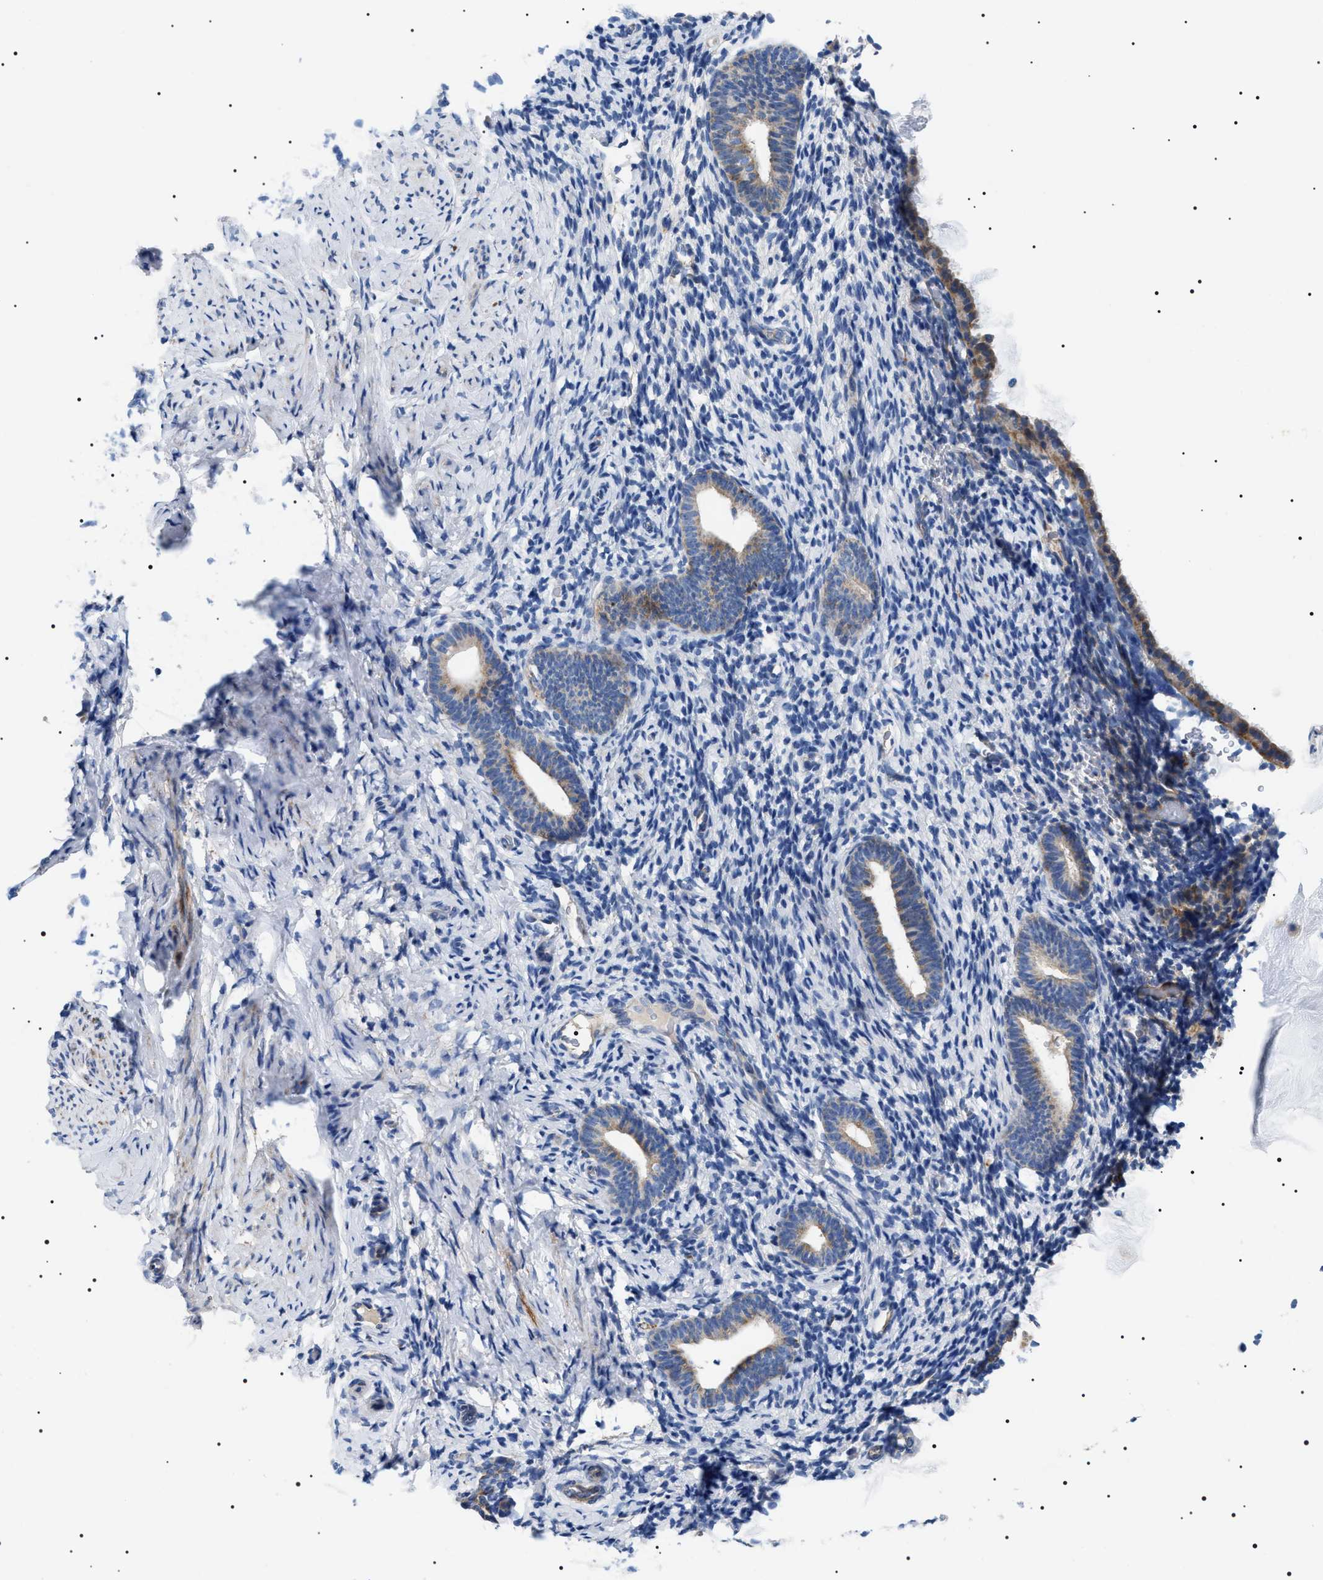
{"staining": {"intensity": "negative", "quantity": "none", "location": "none"}, "tissue": "endometrium", "cell_type": "Cells in endometrial stroma", "image_type": "normal", "snomed": [{"axis": "morphology", "description": "Normal tissue, NOS"}, {"axis": "topography", "description": "Endometrium"}], "caption": "High magnification brightfield microscopy of normal endometrium stained with DAB (3,3'-diaminobenzidine) (brown) and counterstained with hematoxylin (blue): cells in endometrial stroma show no significant expression. The staining is performed using DAB (3,3'-diaminobenzidine) brown chromogen with nuclei counter-stained in using hematoxylin.", "gene": "TMEM222", "patient": {"sex": "female", "age": 51}}